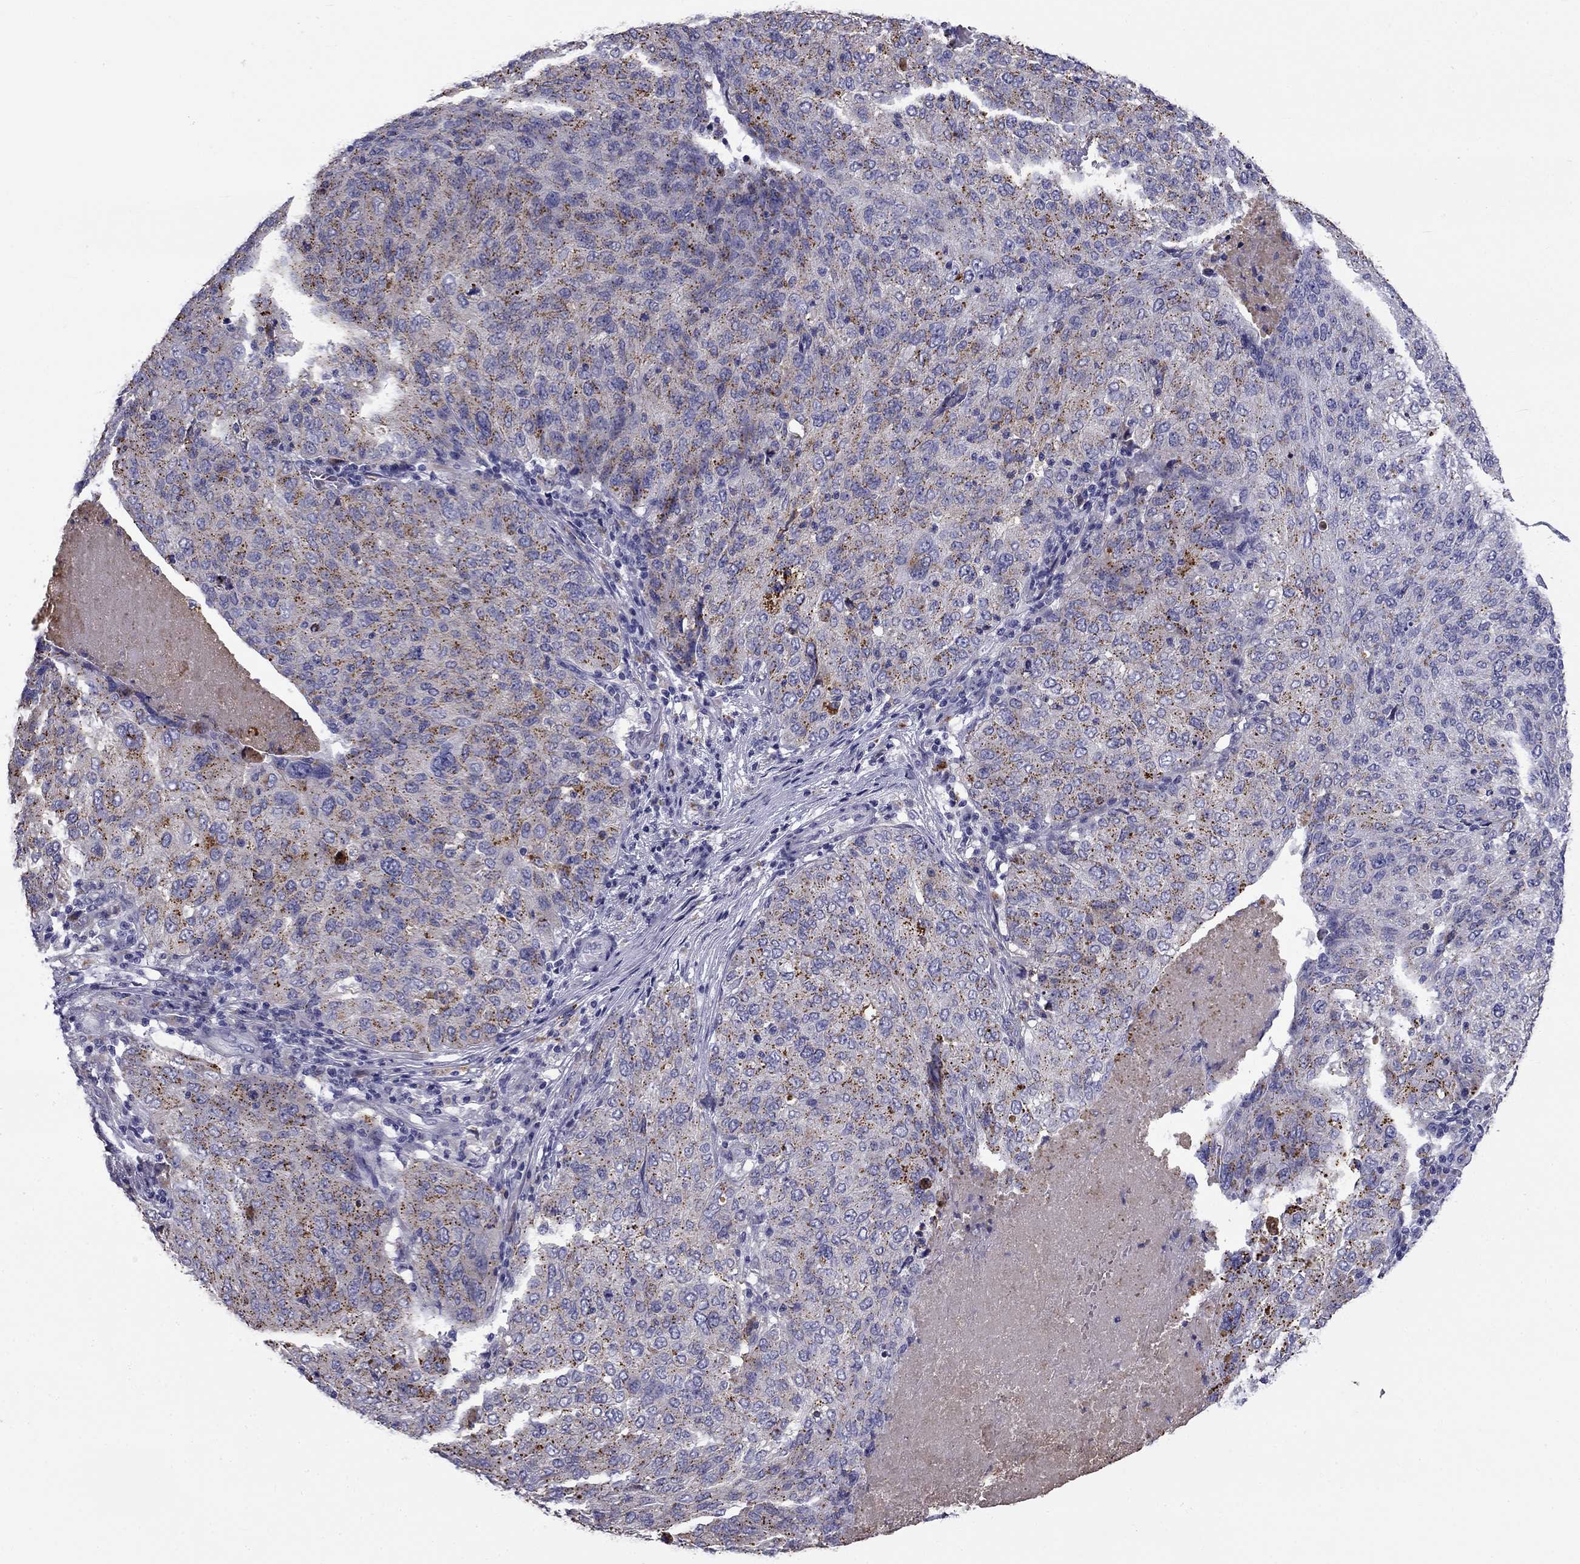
{"staining": {"intensity": "moderate", "quantity": ">75%", "location": "cytoplasmic/membranous"}, "tissue": "ovarian cancer", "cell_type": "Tumor cells", "image_type": "cancer", "snomed": [{"axis": "morphology", "description": "Carcinoma, endometroid"}, {"axis": "topography", "description": "Ovary"}], "caption": "High-magnification brightfield microscopy of ovarian cancer (endometroid carcinoma) stained with DAB (3,3'-diaminobenzidine) (brown) and counterstained with hematoxylin (blue). tumor cells exhibit moderate cytoplasmic/membranous expression is present in approximately>75% of cells.", "gene": "CLPSL2", "patient": {"sex": "female", "age": 58}}